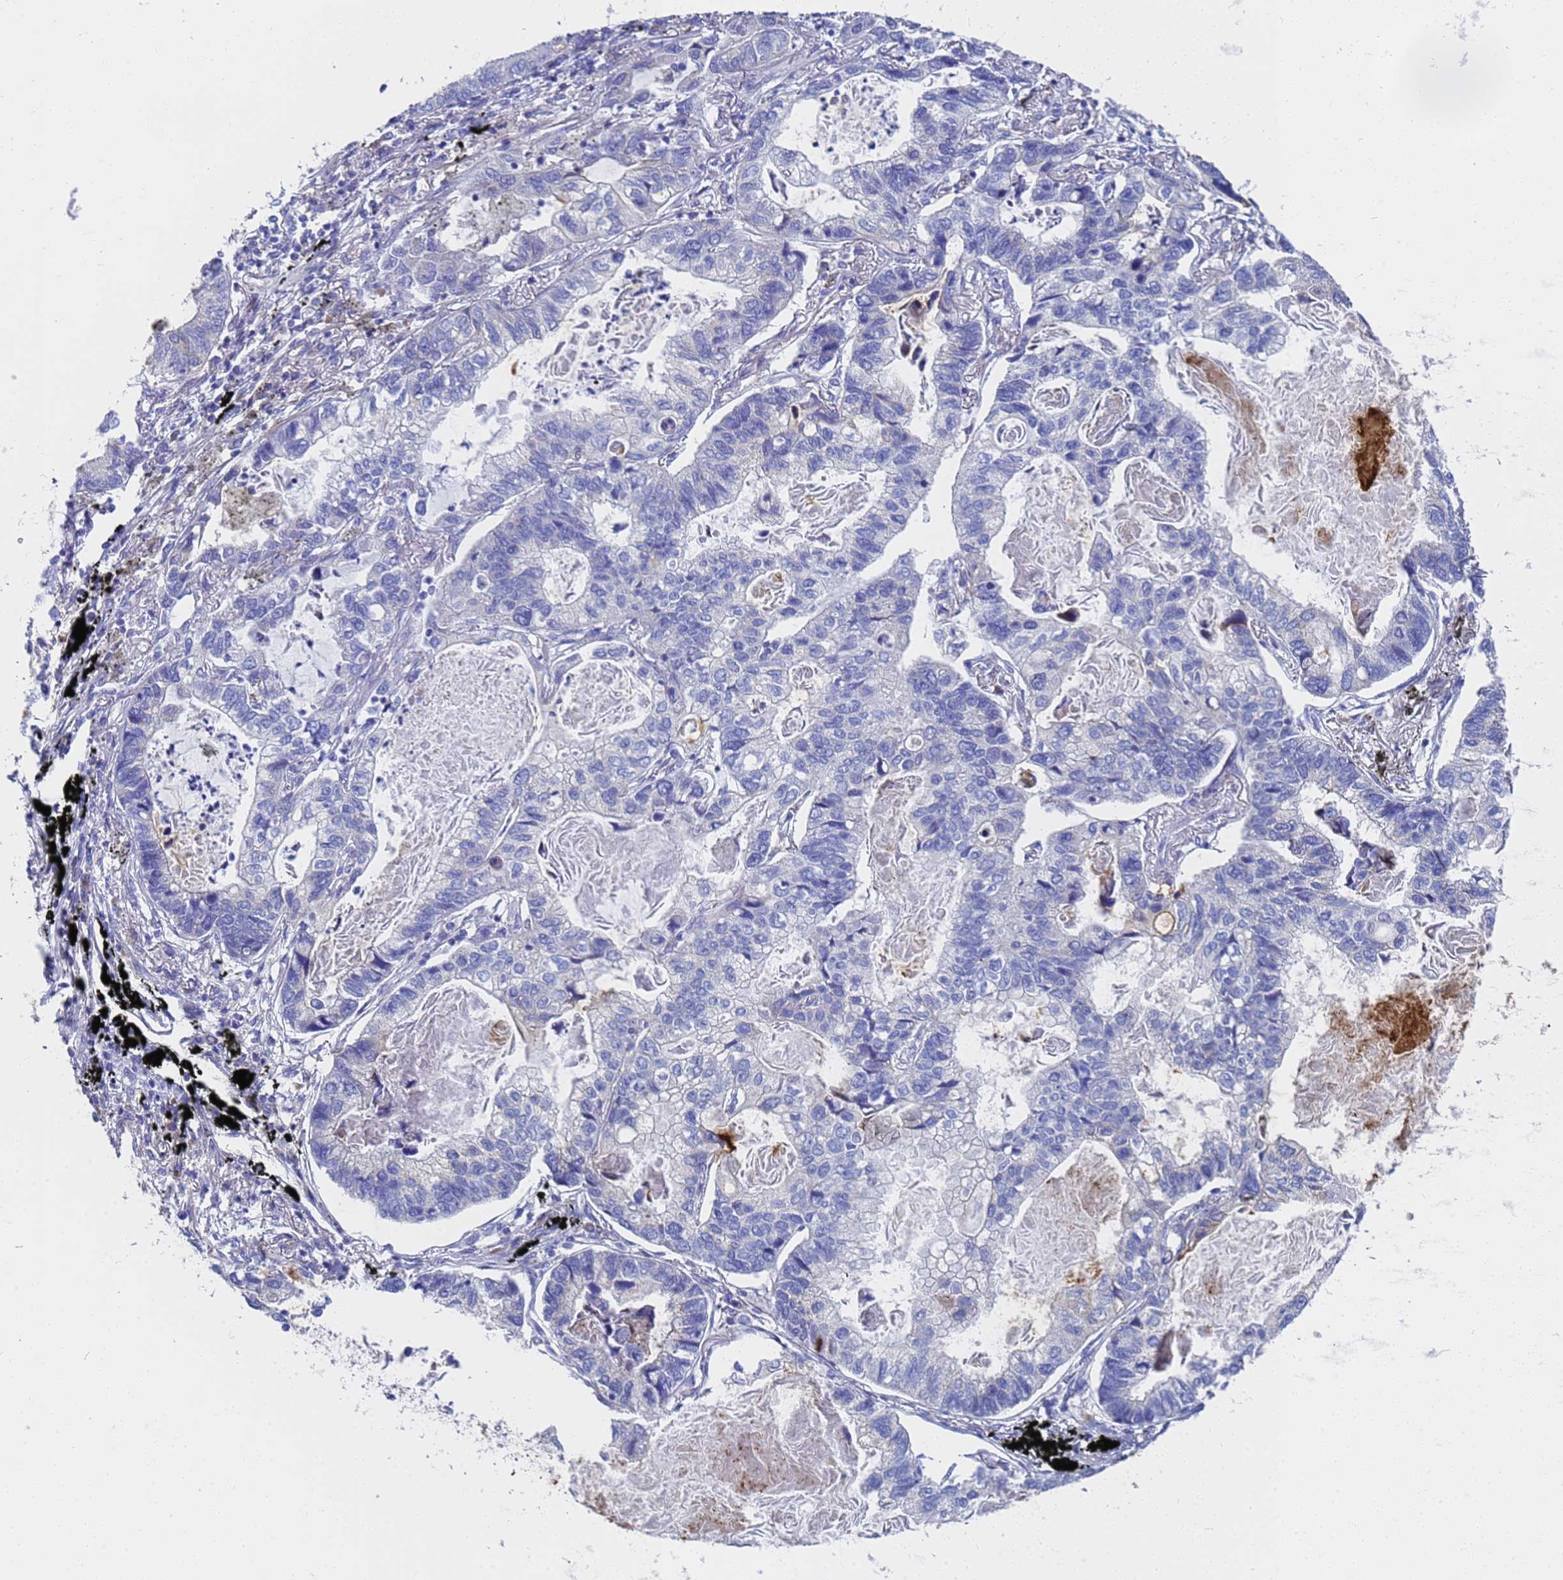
{"staining": {"intensity": "negative", "quantity": "none", "location": "none"}, "tissue": "lung cancer", "cell_type": "Tumor cells", "image_type": "cancer", "snomed": [{"axis": "morphology", "description": "Adenocarcinoma, NOS"}, {"axis": "topography", "description": "Lung"}], "caption": "Tumor cells are negative for protein expression in human lung adenocarcinoma. (DAB (3,3'-diaminobenzidine) immunohistochemistry visualized using brightfield microscopy, high magnification).", "gene": "TM4SF4", "patient": {"sex": "male", "age": 67}}